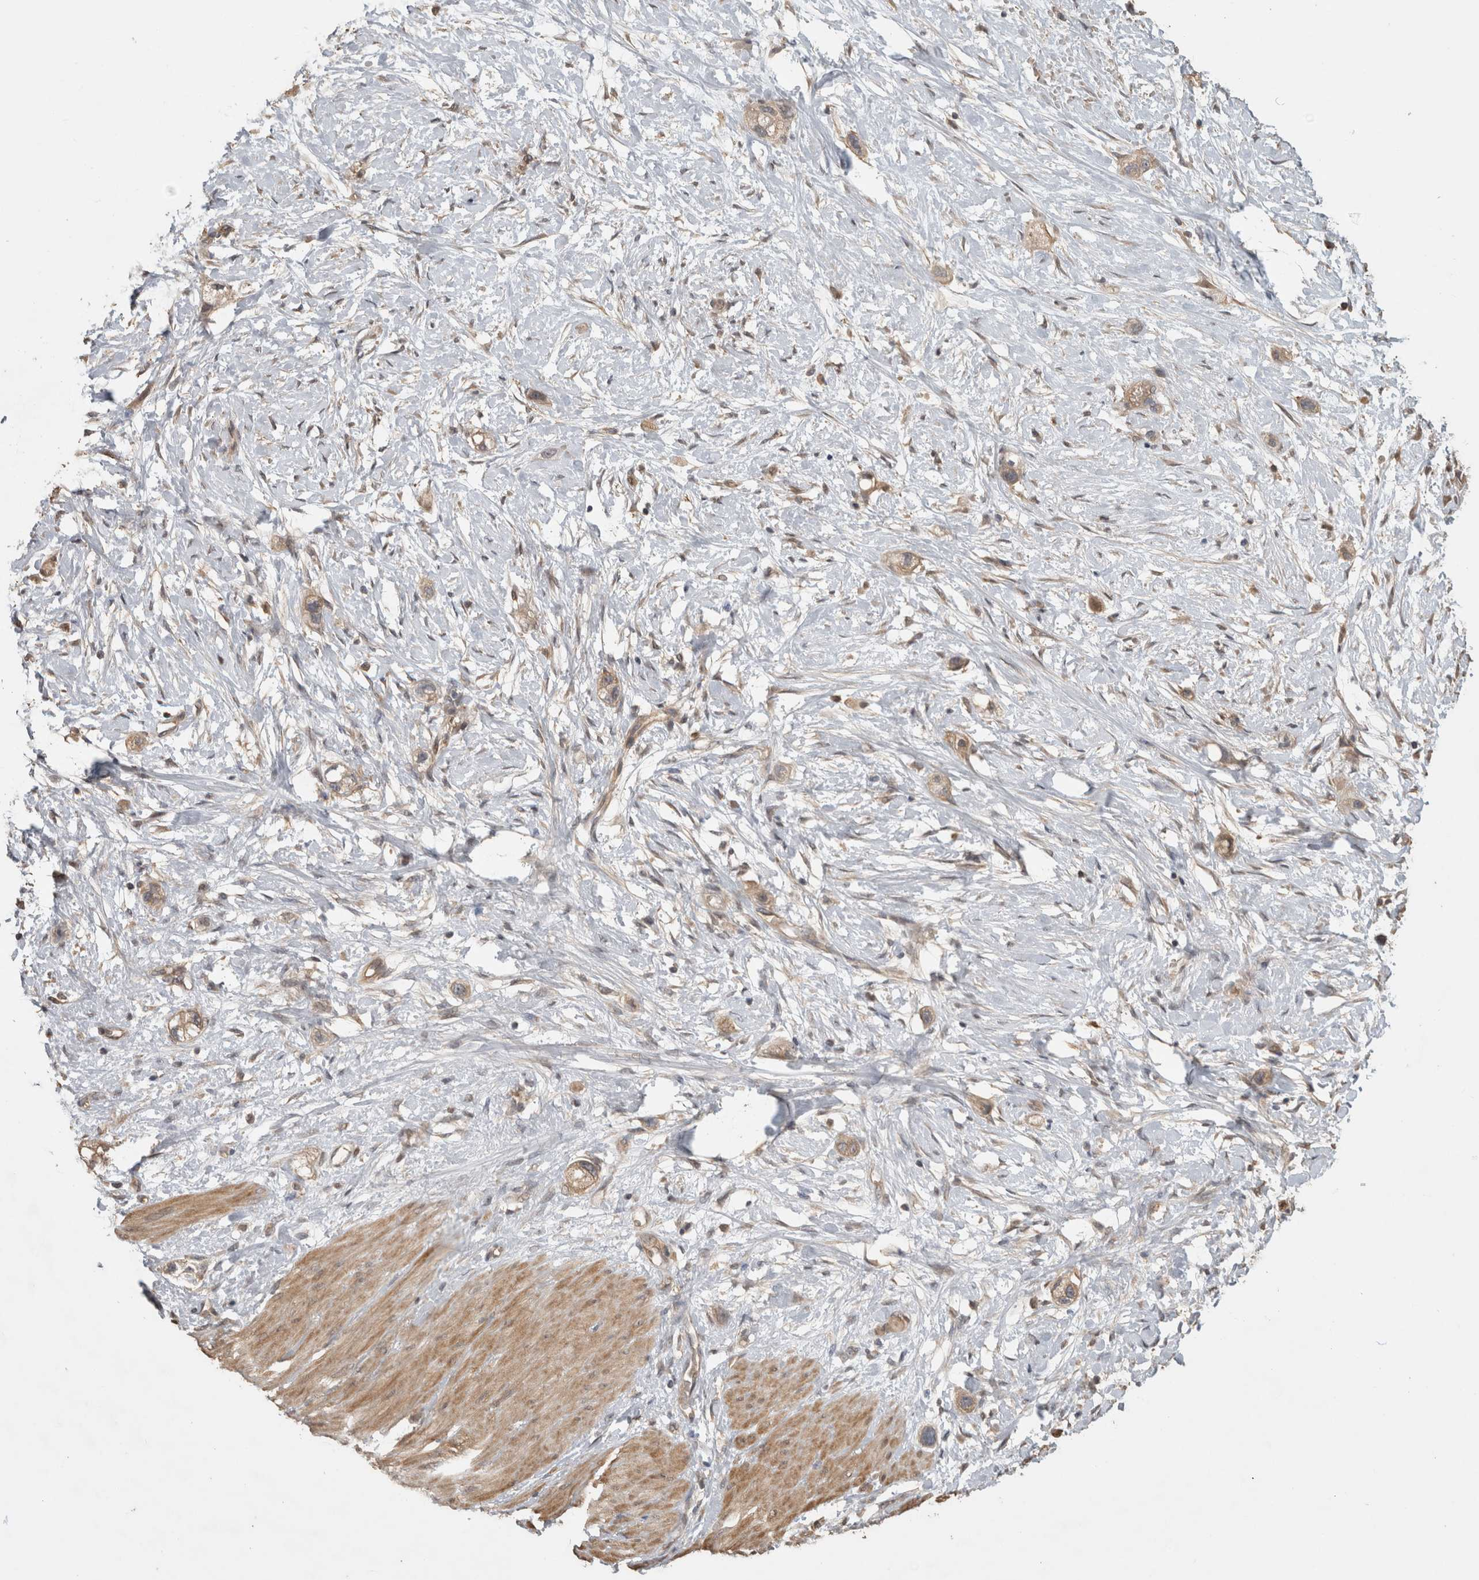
{"staining": {"intensity": "weak", "quantity": "25%-75%", "location": "cytoplasmic/membranous"}, "tissue": "stomach cancer", "cell_type": "Tumor cells", "image_type": "cancer", "snomed": [{"axis": "morphology", "description": "Adenocarcinoma, NOS"}, {"axis": "topography", "description": "Stomach"}, {"axis": "topography", "description": "Stomach, lower"}], "caption": "This photomicrograph displays immunohistochemistry (IHC) staining of stomach cancer (adenocarcinoma), with low weak cytoplasmic/membranous staining in approximately 25%-75% of tumor cells.", "gene": "RHPN1", "patient": {"sex": "female", "age": 48}}